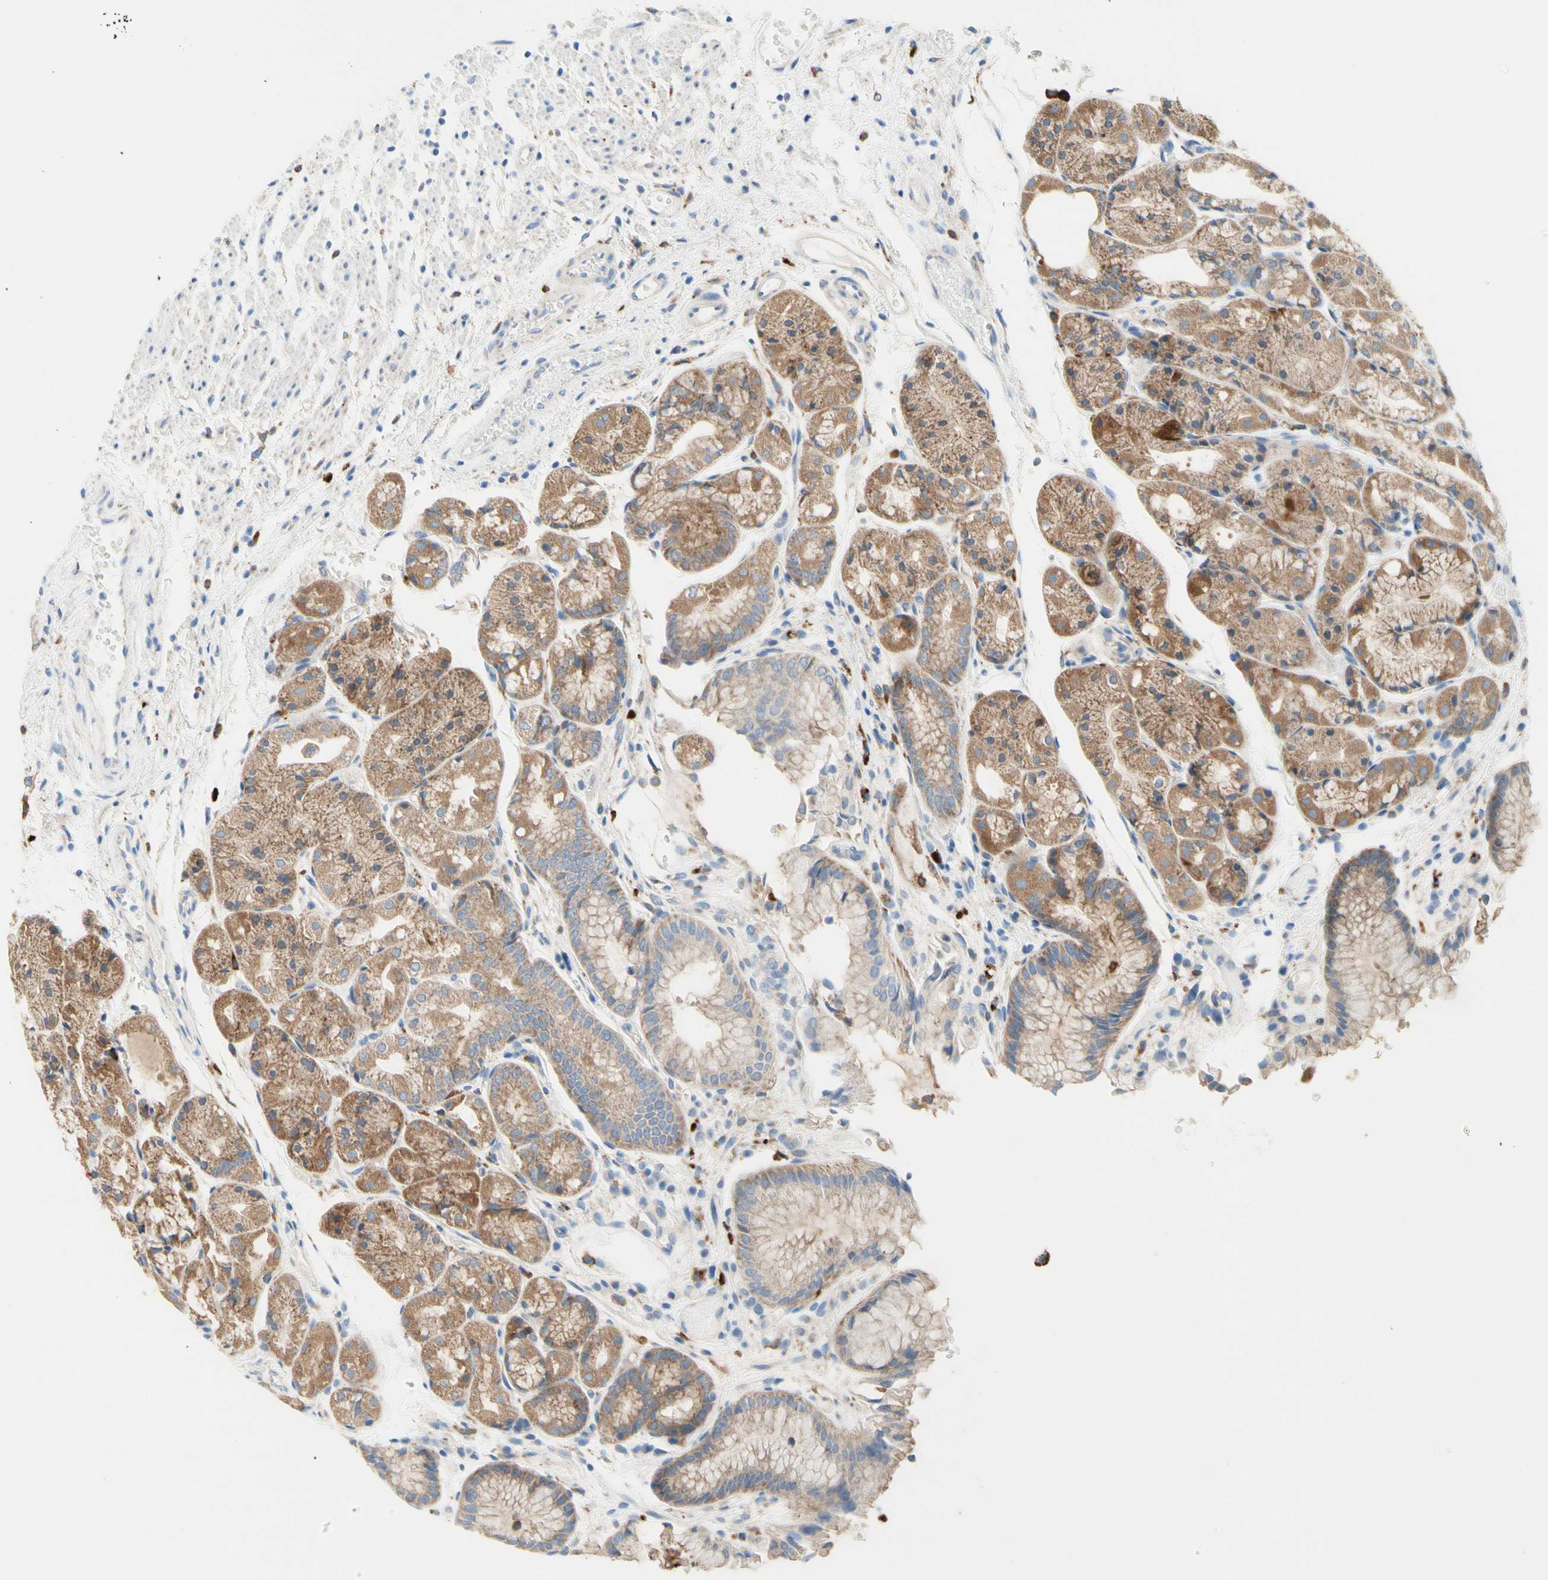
{"staining": {"intensity": "moderate", "quantity": "25%-75%", "location": "cytoplasmic/membranous"}, "tissue": "stomach", "cell_type": "Glandular cells", "image_type": "normal", "snomed": [{"axis": "morphology", "description": "Normal tissue, NOS"}, {"axis": "topography", "description": "Stomach, upper"}], "caption": "Immunohistochemical staining of benign stomach displays medium levels of moderate cytoplasmic/membranous expression in about 25%-75% of glandular cells. (Stains: DAB (3,3'-diaminobenzidine) in brown, nuclei in blue, Microscopy: brightfield microscopy at high magnification).", "gene": "URB2", "patient": {"sex": "male", "age": 72}}